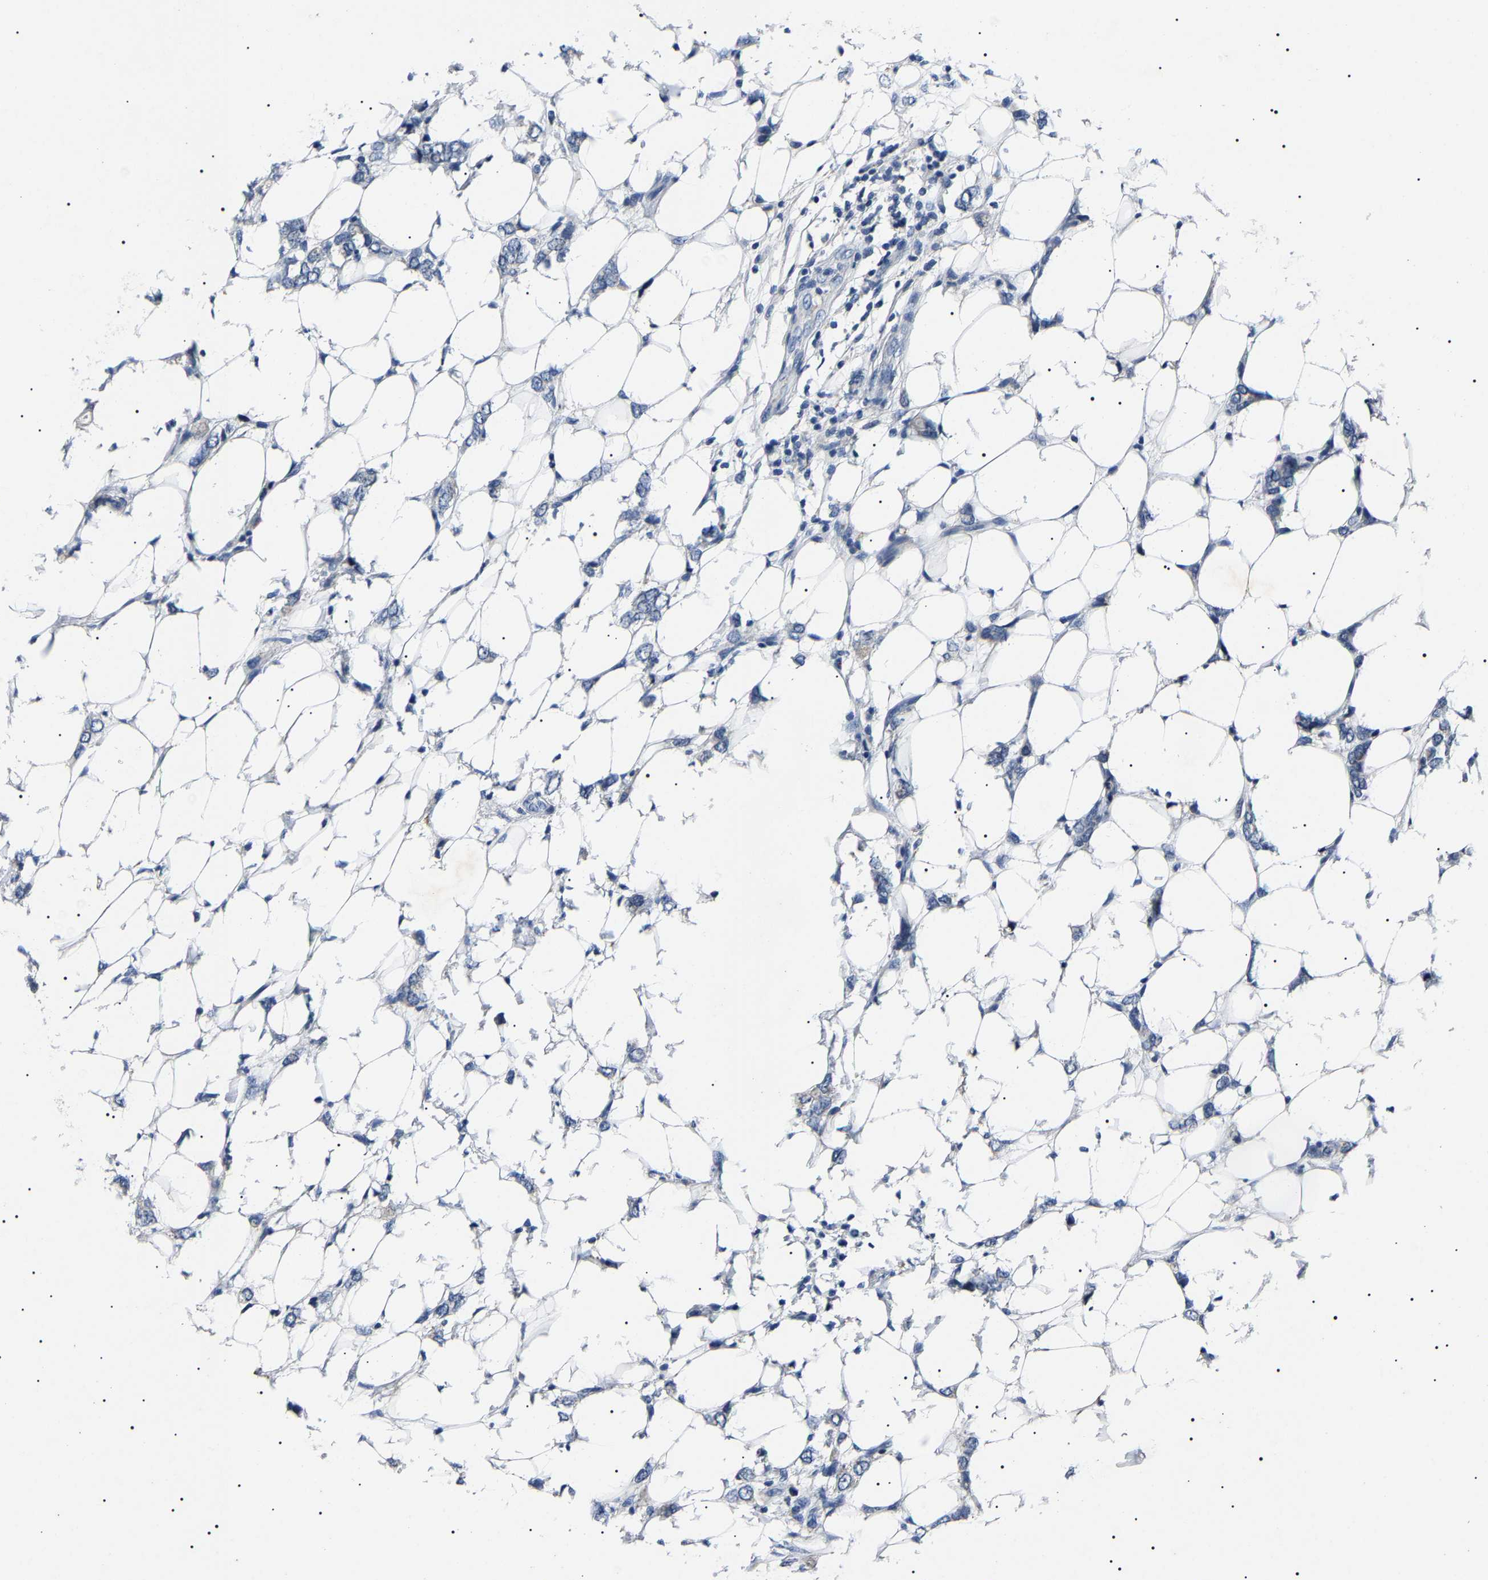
{"staining": {"intensity": "negative", "quantity": "none", "location": "none"}, "tissue": "breast cancer", "cell_type": "Tumor cells", "image_type": "cancer", "snomed": [{"axis": "morphology", "description": "Normal tissue, NOS"}, {"axis": "morphology", "description": "Lobular carcinoma"}, {"axis": "topography", "description": "Breast"}], "caption": "DAB (3,3'-diaminobenzidine) immunohistochemical staining of human breast cancer exhibits no significant expression in tumor cells. Nuclei are stained in blue.", "gene": "KLK15", "patient": {"sex": "female", "age": 47}}